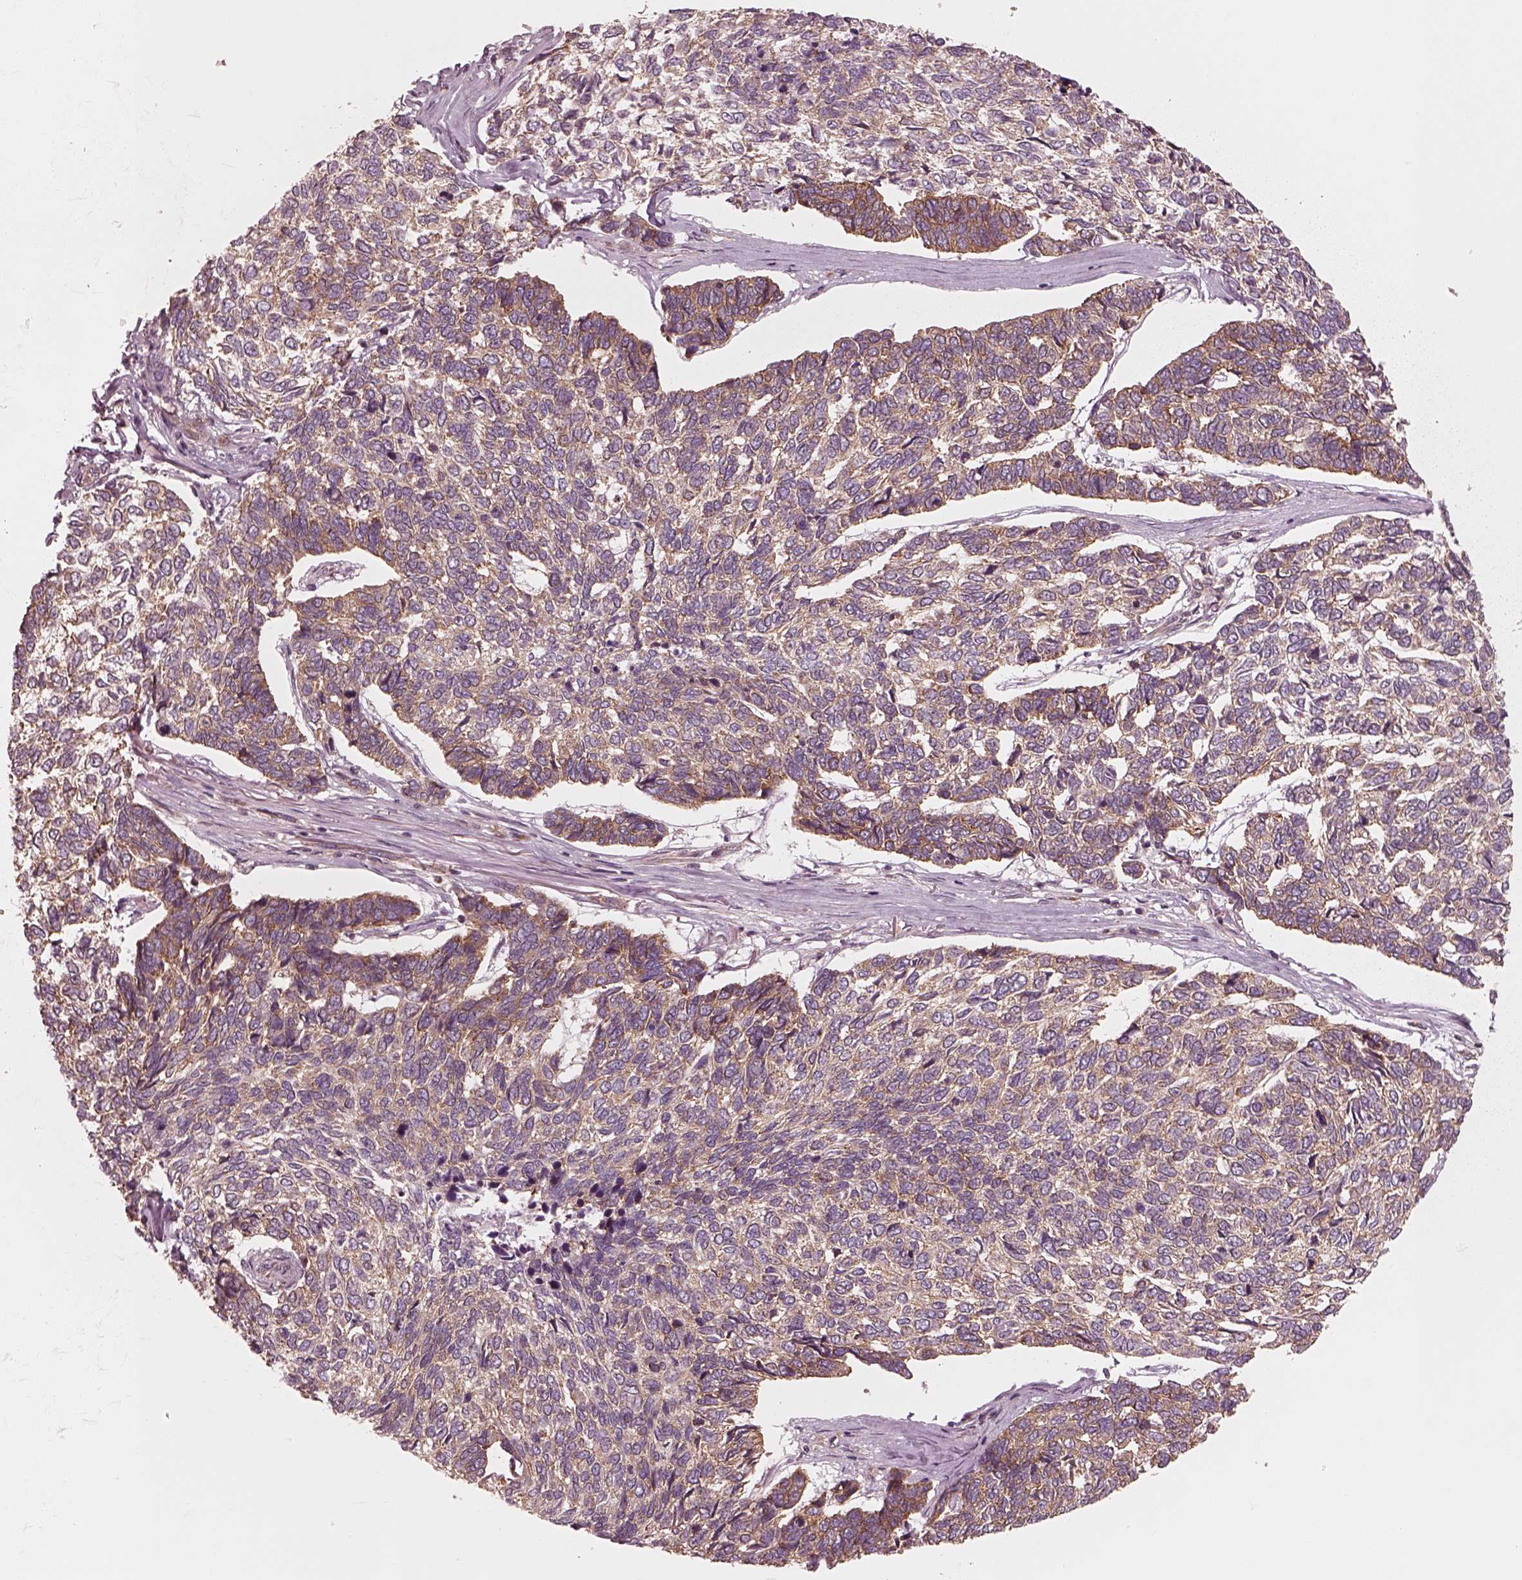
{"staining": {"intensity": "moderate", "quantity": ">75%", "location": "cytoplasmic/membranous"}, "tissue": "skin cancer", "cell_type": "Tumor cells", "image_type": "cancer", "snomed": [{"axis": "morphology", "description": "Basal cell carcinoma"}, {"axis": "topography", "description": "Skin"}], "caption": "Skin basal cell carcinoma stained for a protein (brown) reveals moderate cytoplasmic/membranous positive positivity in approximately >75% of tumor cells.", "gene": "CNOT2", "patient": {"sex": "female", "age": 65}}